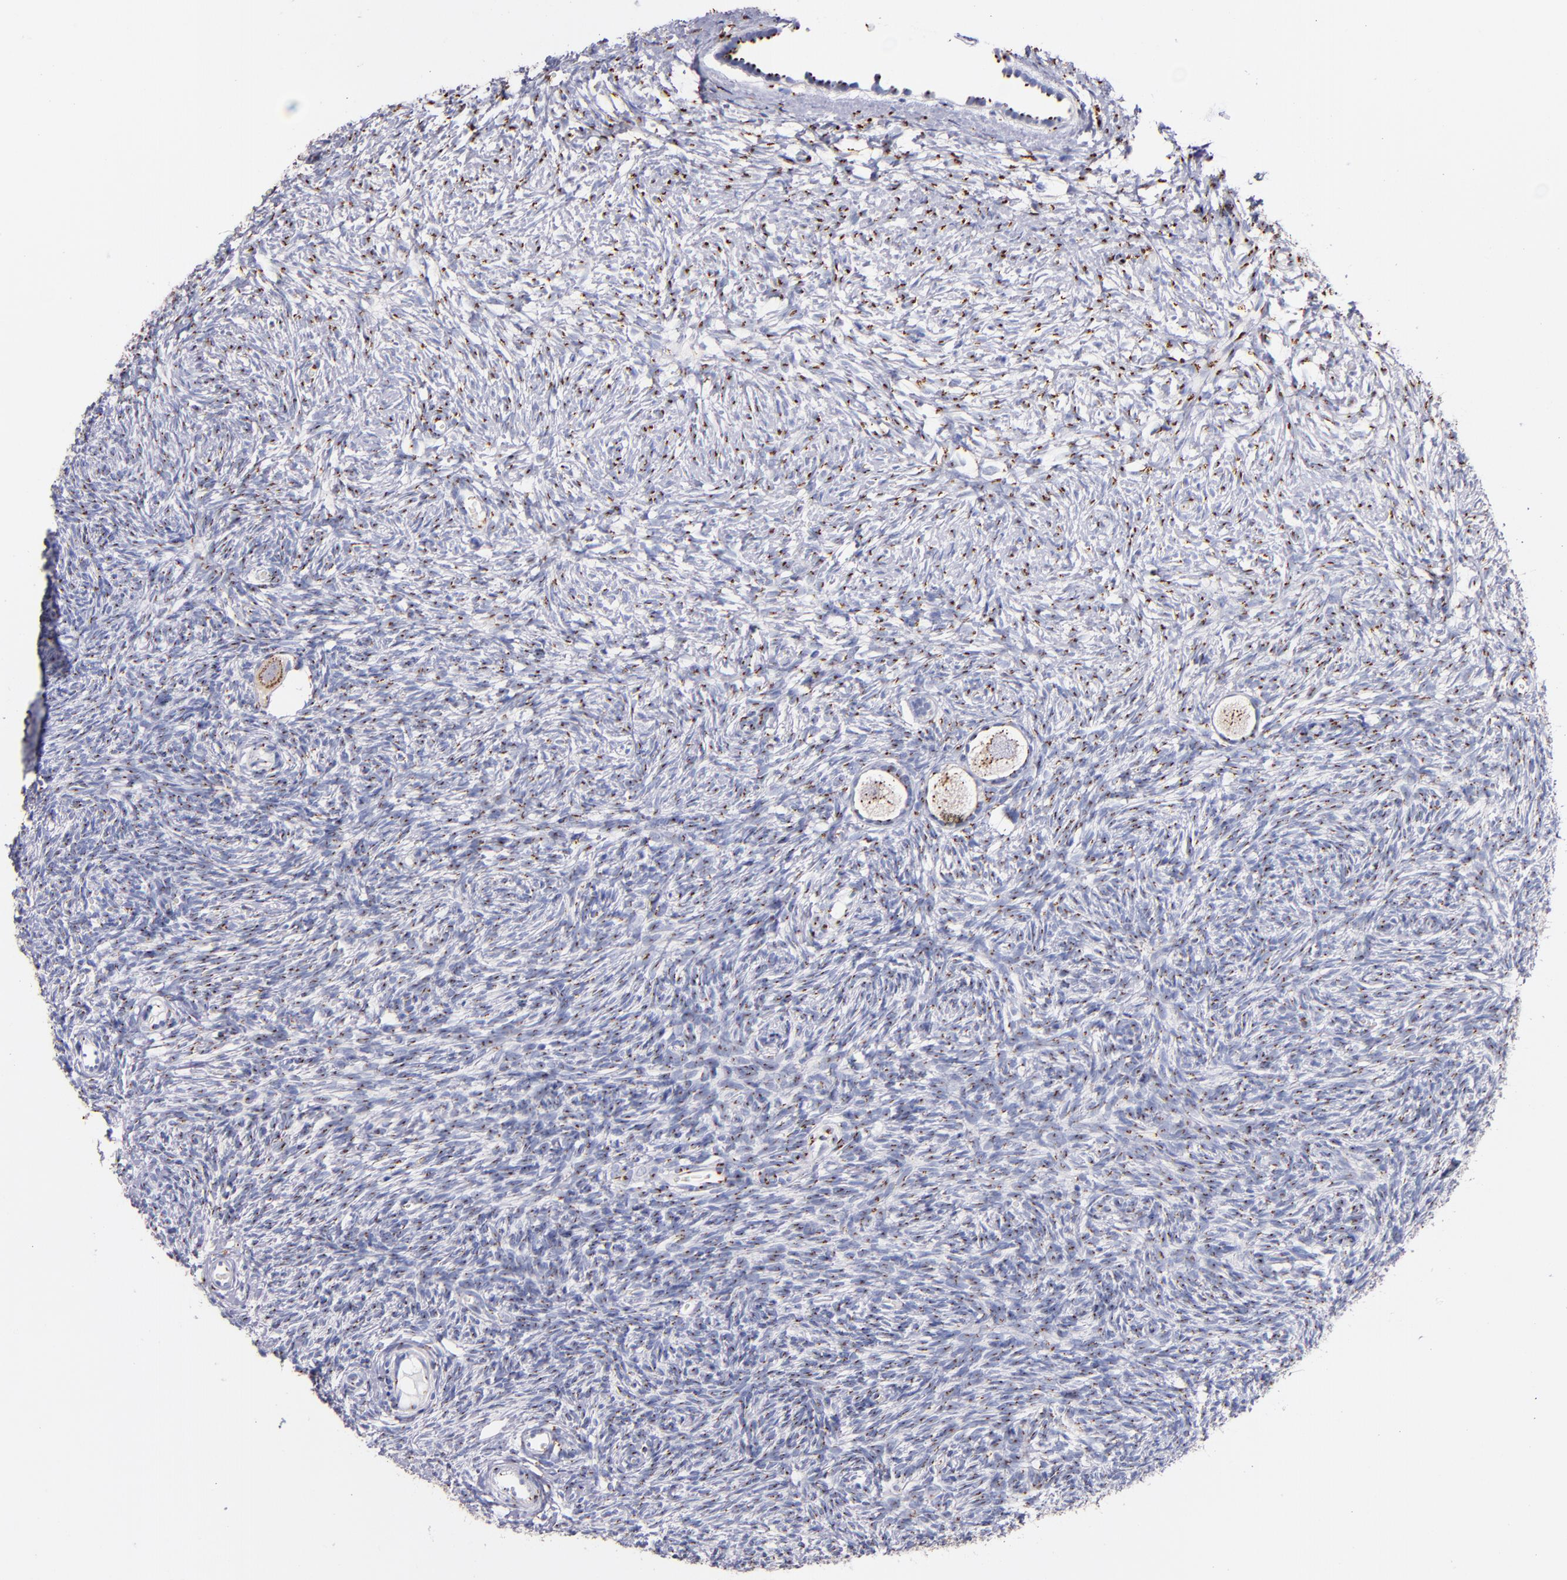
{"staining": {"intensity": "moderate", "quantity": "<25%", "location": "cytoplasmic/membranous"}, "tissue": "ovary", "cell_type": "Ovarian stroma cells", "image_type": "normal", "snomed": [{"axis": "morphology", "description": "Normal tissue, NOS"}, {"axis": "topography", "description": "Ovary"}], "caption": "A micrograph of ovary stained for a protein displays moderate cytoplasmic/membranous brown staining in ovarian stroma cells. The staining was performed using DAB (3,3'-diaminobenzidine) to visualize the protein expression in brown, while the nuclei were stained in blue with hematoxylin (Magnification: 20x).", "gene": "GOLIM4", "patient": {"sex": "female", "age": 35}}